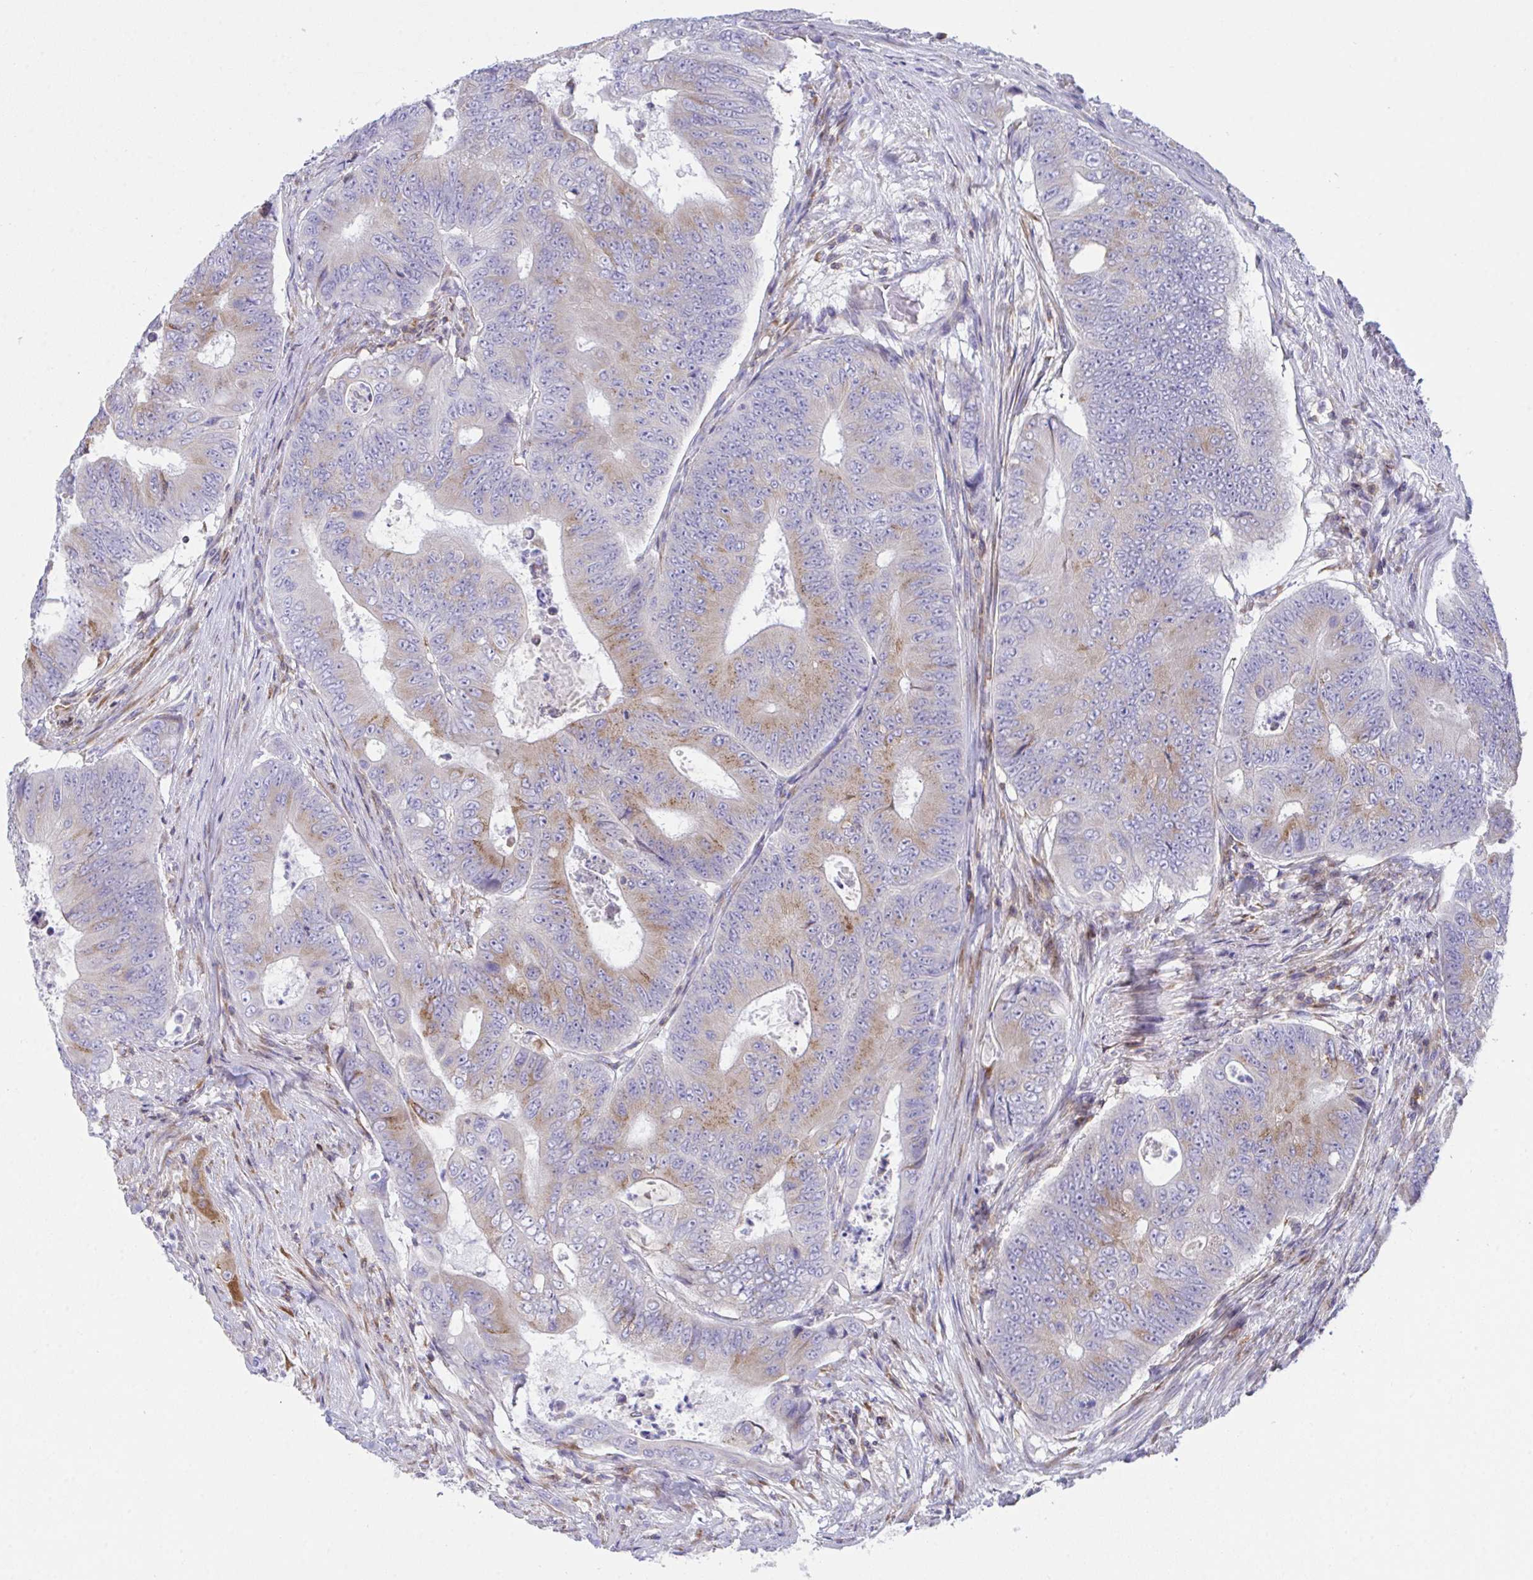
{"staining": {"intensity": "moderate", "quantity": "25%-75%", "location": "cytoplasmic/membranous"}, "tissue": "colorectal cancer", "cell_type": "Tumor cells", "image_type": "cancer", "snomed": [{"axis": "morphology", "description": "Adenocarcinoma, NOS"}, {"axis": "topography", "description": "Colon"}], "caption": "A medium amount of moderate cytoplasmic/membranous staining is present in about 25%-75% of tumor cells in colorectal cancer (adenocarcinoma) tissue.", "gene": "MIA3", "patient": {"sex": "female", "age": 48}}